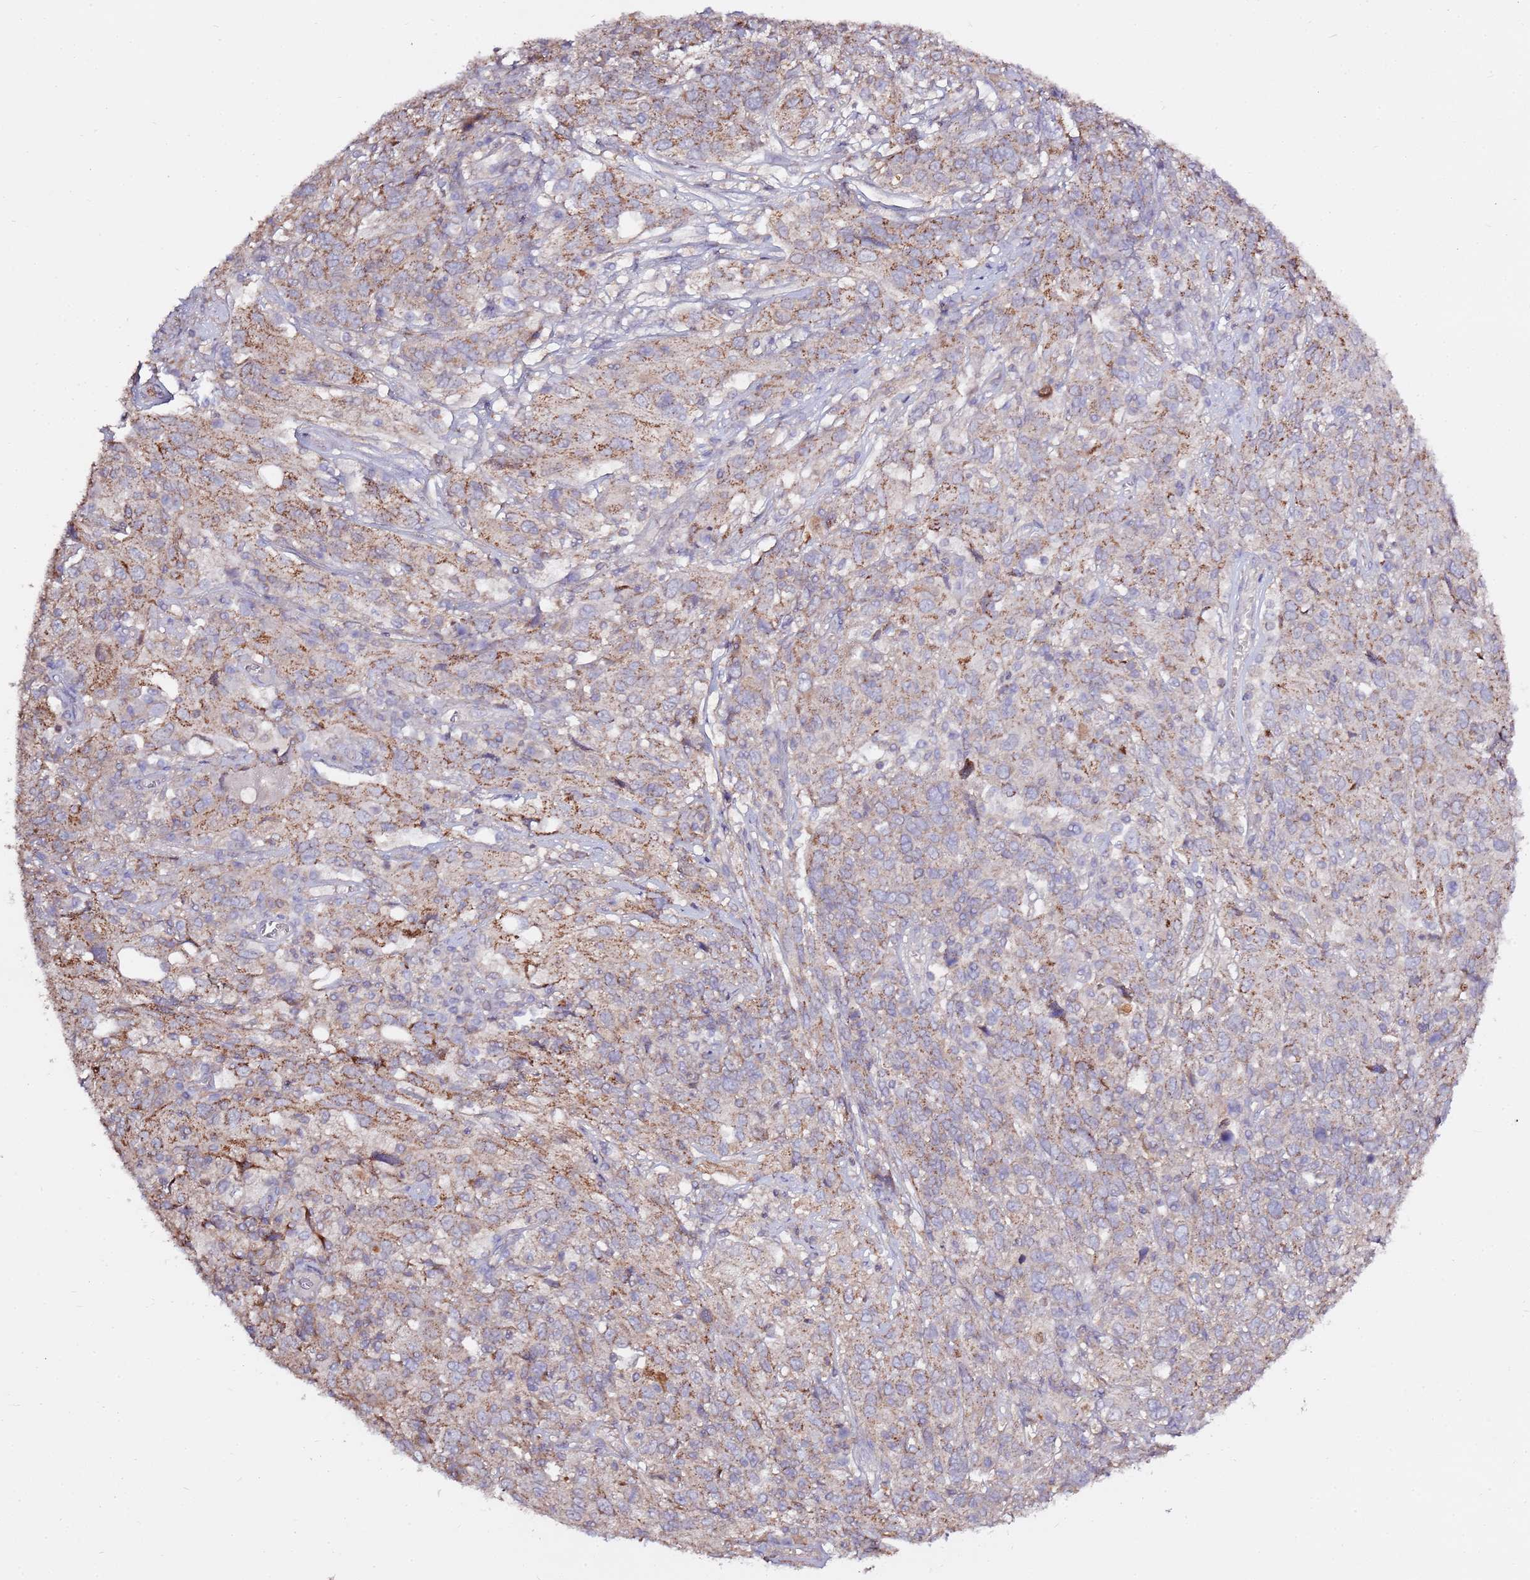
{"staining": {"intensity": "weak", "quantity": "25%-75%", "location": "cytoplasmic/membranous"}, "tissue": "cervical cancer", "cell_type": "Tumor cells", "image_type": "cancer", "snomed": [{"axis": "morphology", "description": "Squamous cell carcinoma, NOS"}, {"axis": "topography", "description": "Cervix"}], "caption": "Weak cytoplasmic/membranous expression is present in approximately 25%-75% of tumor cells in cervical cancer (squamous cell carcinoma).", "gene": "EVA1B", "patient": {"sex": "female", "age": 46}}